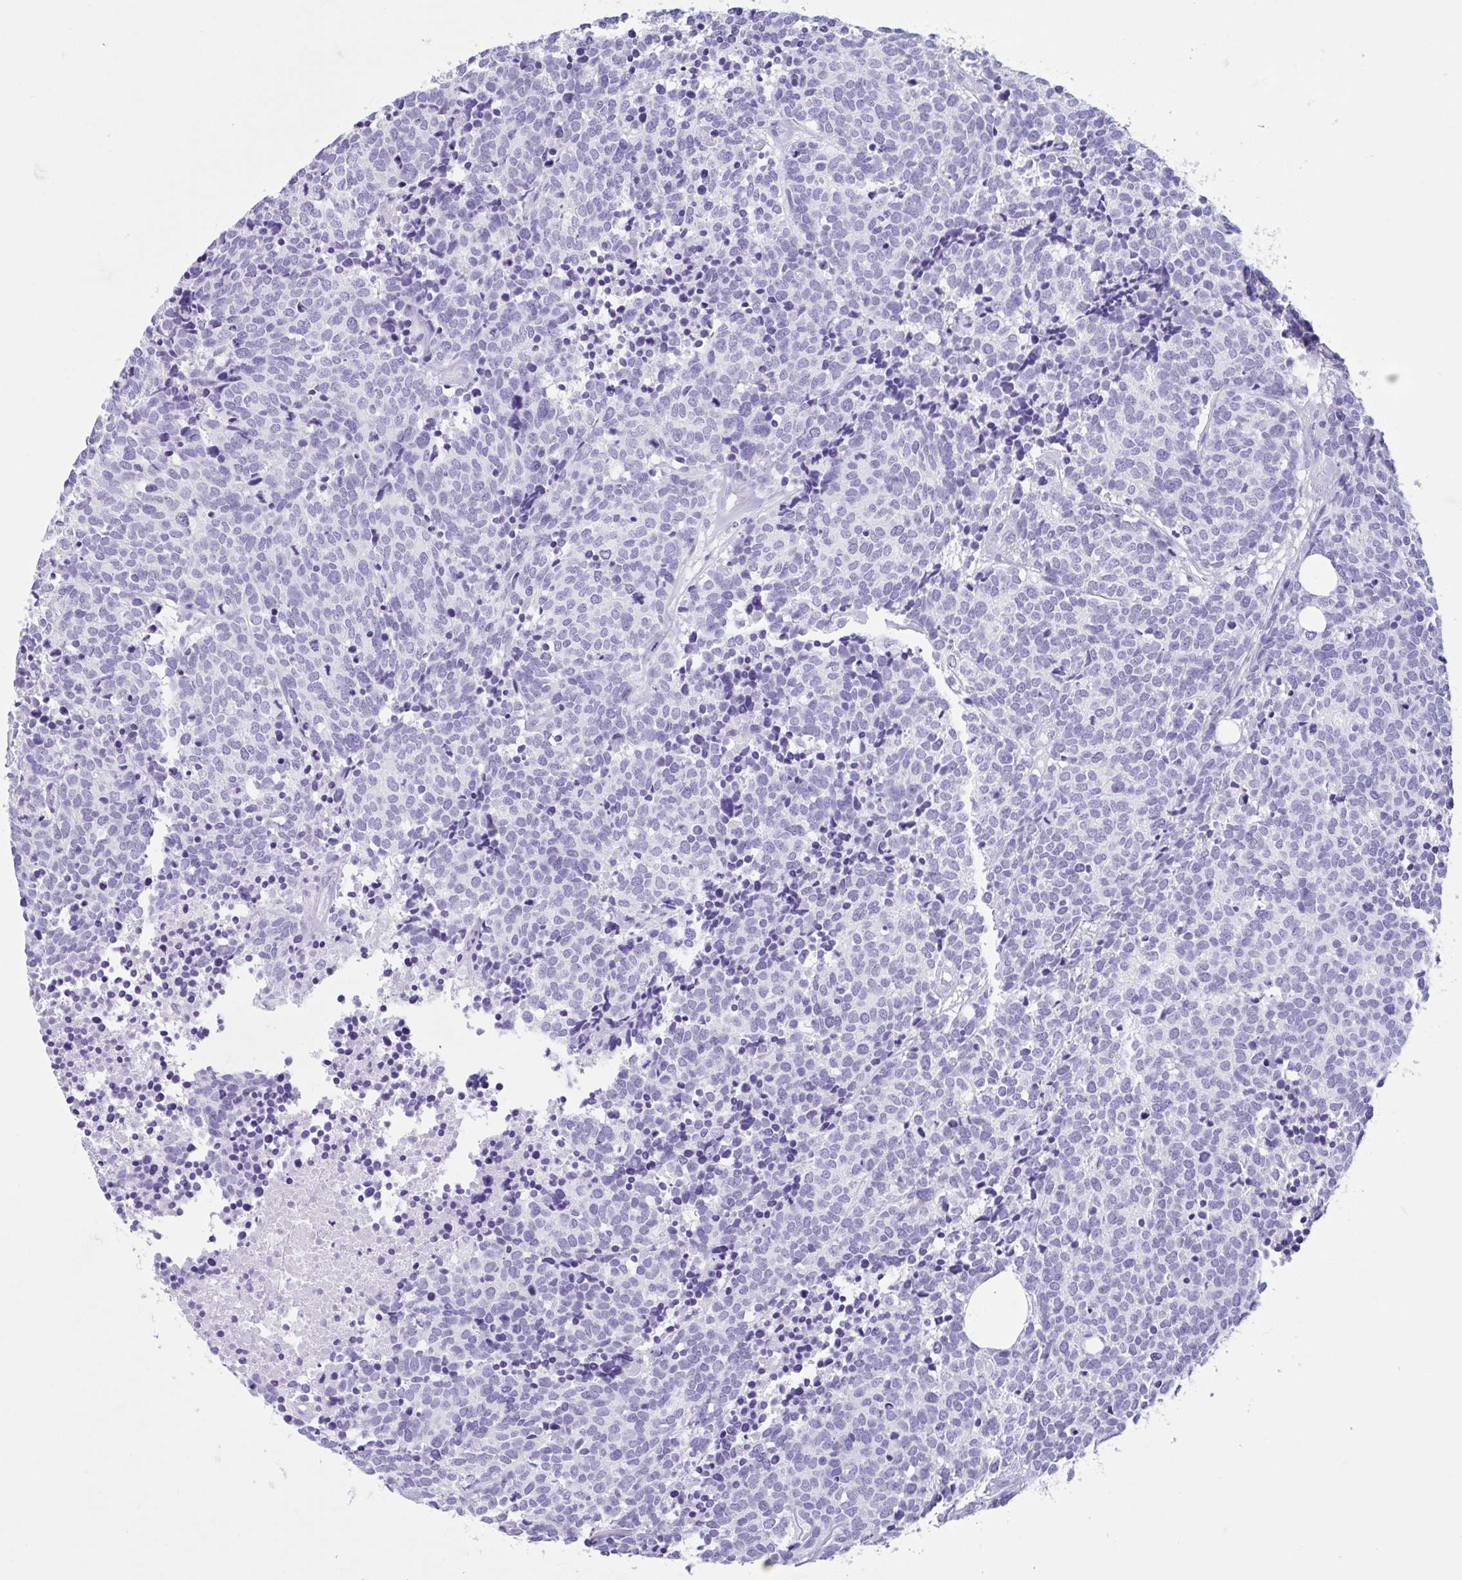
{"staining": {"intensity": "negative", "quantity": "none", "location": "none"}, "tissue": "carcinoid", "cell_type": "Tumor cells", "image_type": "cancer", "snomed": [{"axis": "morphology", "description": "Carcinoid, malignant, NOS"}, {"axis": "topography", "description": "Skin"}], "caption": "An immunohistochemistry histopathology image of carcinoid is shown. There is no staining in tumor cells of carcinoid.", "gene": "IAPP", "patient": {"sex": "female", "age": 79}}